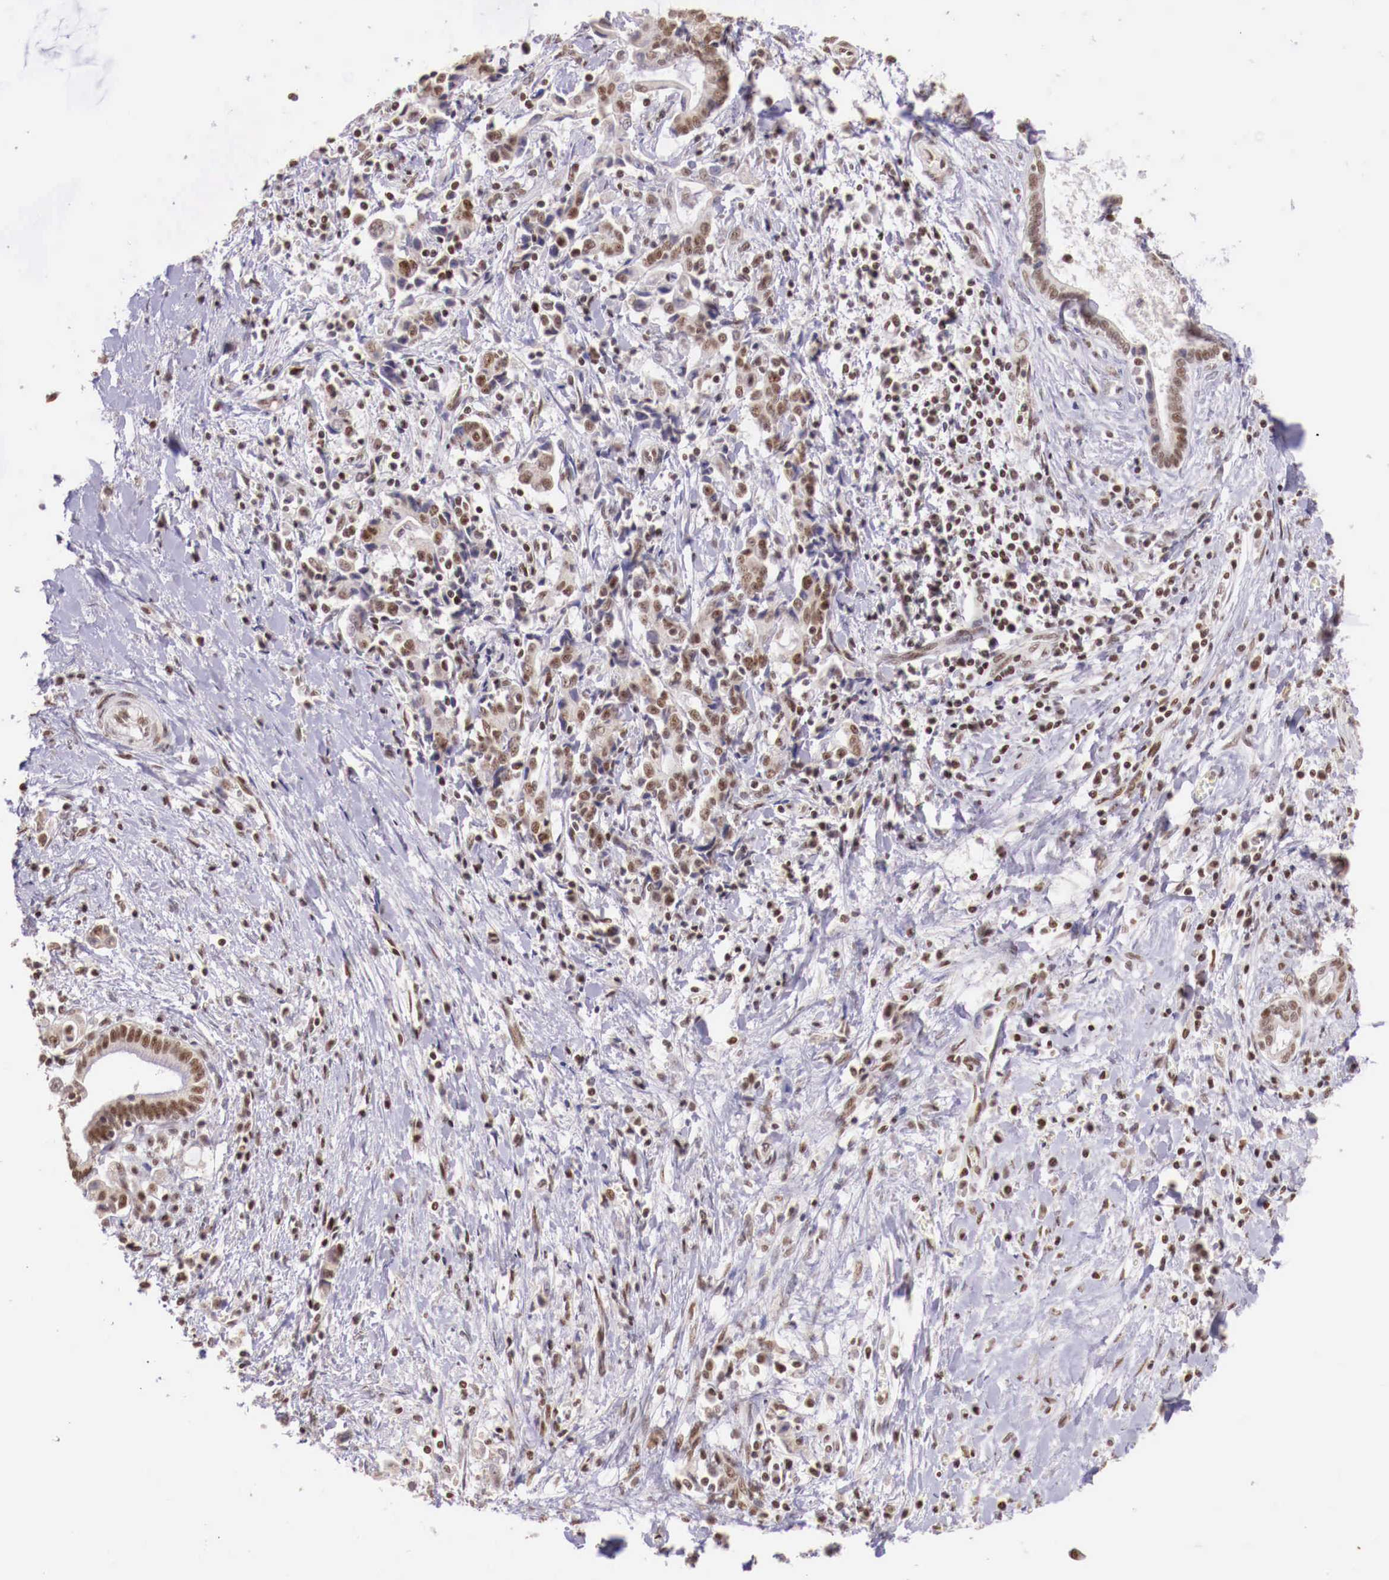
{"staining": {"intensity": "weak", "quantity": "25%-75%", "location": "nuclear"}, "tissue": "liver cancer", "cell_type": "Tumor cells", "image_type": "cancer", "snomed": [{"axis": "morphology", "description": "Cholangiocarcinoma"}, {"axis": "topography", "description": "Liver"}], "caption": "Immunohistochemistry of cholangiocarcinoma (liver) exhibits low levels of weak nuclear staining in about 25%-75% of tumor cells.", "gene": "SP1", "patient": {"sex": "male", "age": 57}}